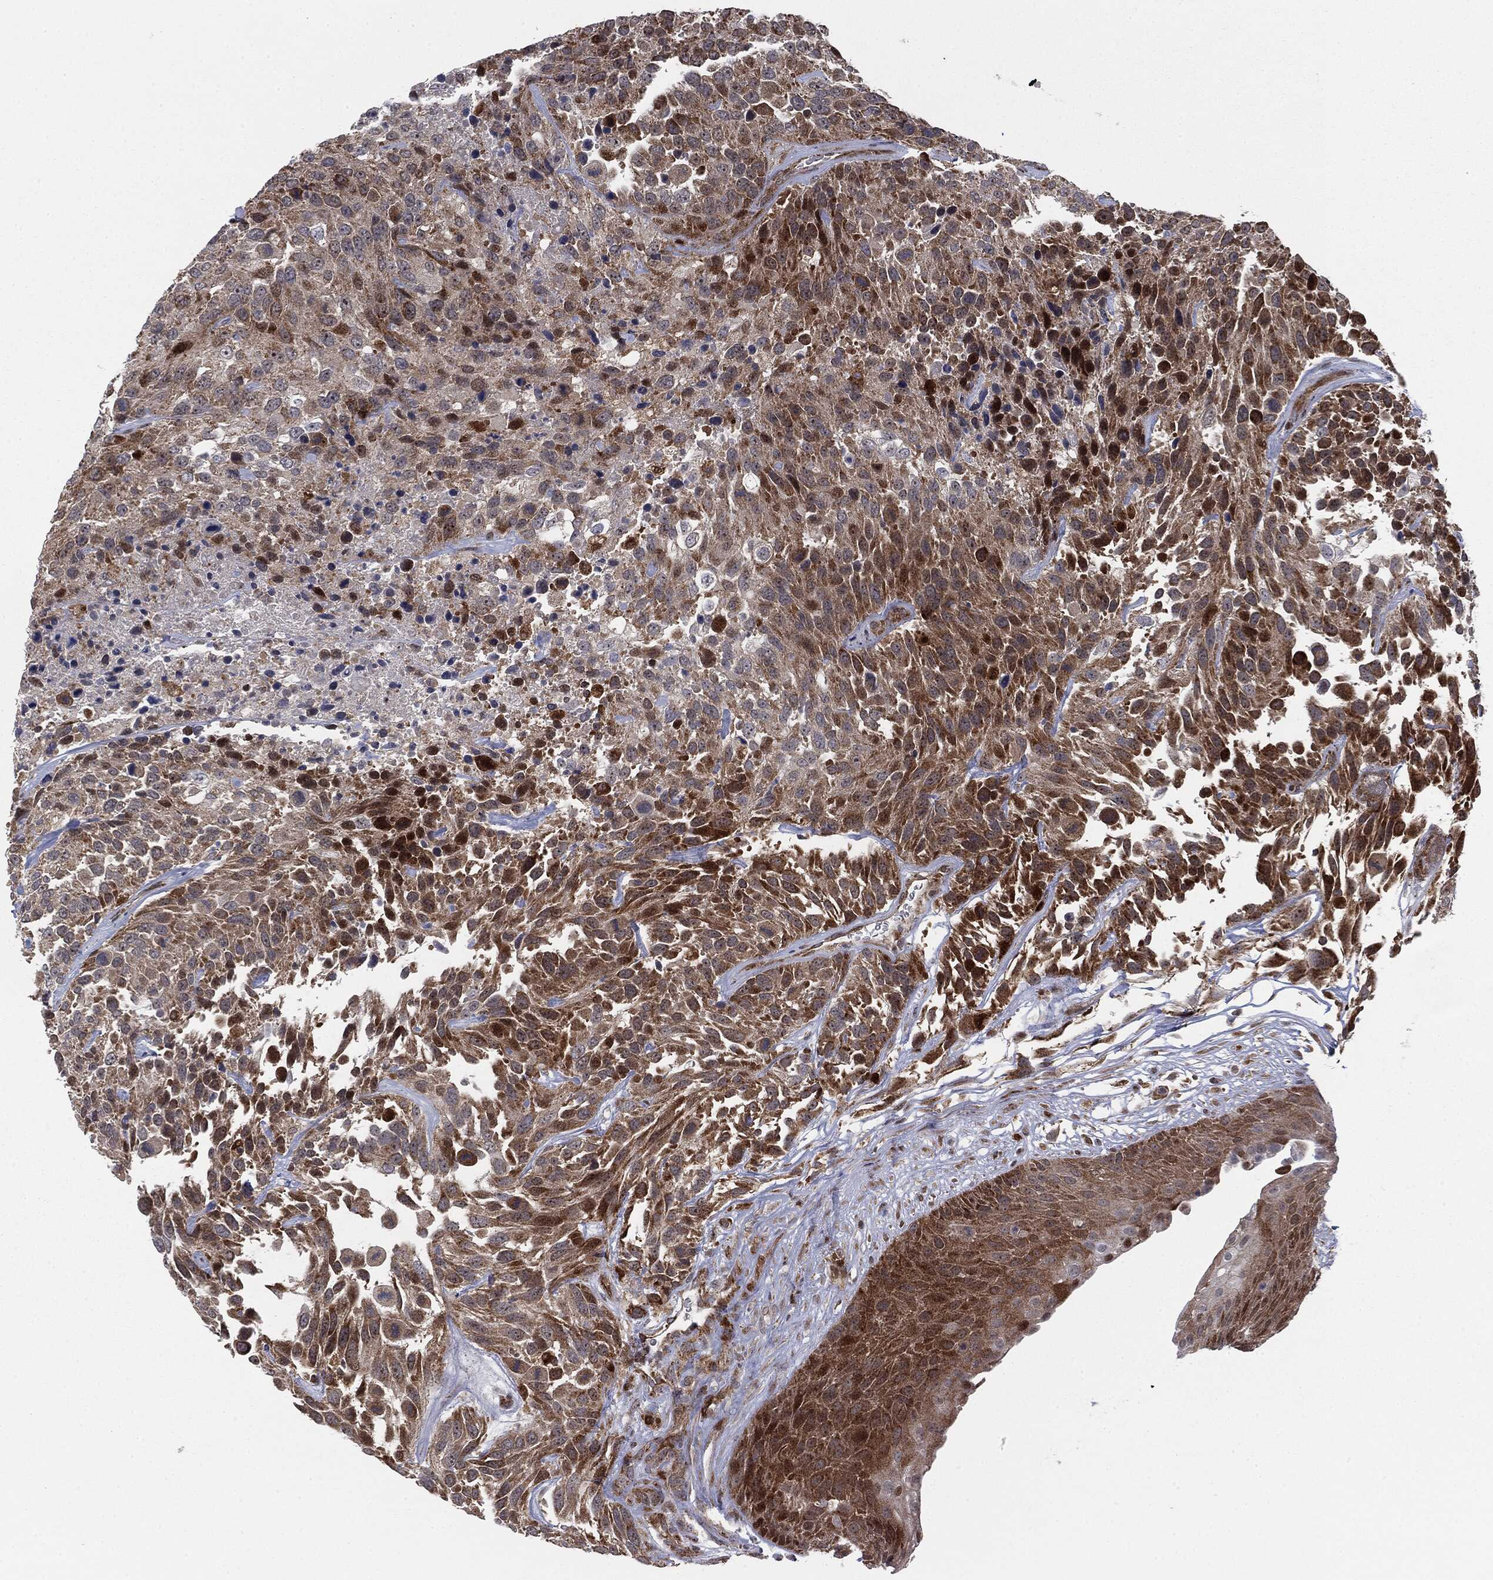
{"staining": {"intensity": "moderate", "quantity": ">75%", "location": "cytoplasmic/membranous"}, "tissue": "urothelial cancer", "cell_type": "Tumor cells", "image_type": "cancer", "snomed": [{"axis": "morphology", "description": "Urothelial carcinoma, High grade"}, {"axis": "topography", "description": "Urinary bladder"}], "caption": "An immunohistochemistry (IHC) image of tumor tissue is shown. Protein staining in brown shows moderate cytoplasmic/membranous positivity in urothelial cancer within tumor cells.", "gene": "PTEN", "patient": {"sex": "female", "age": 70}}